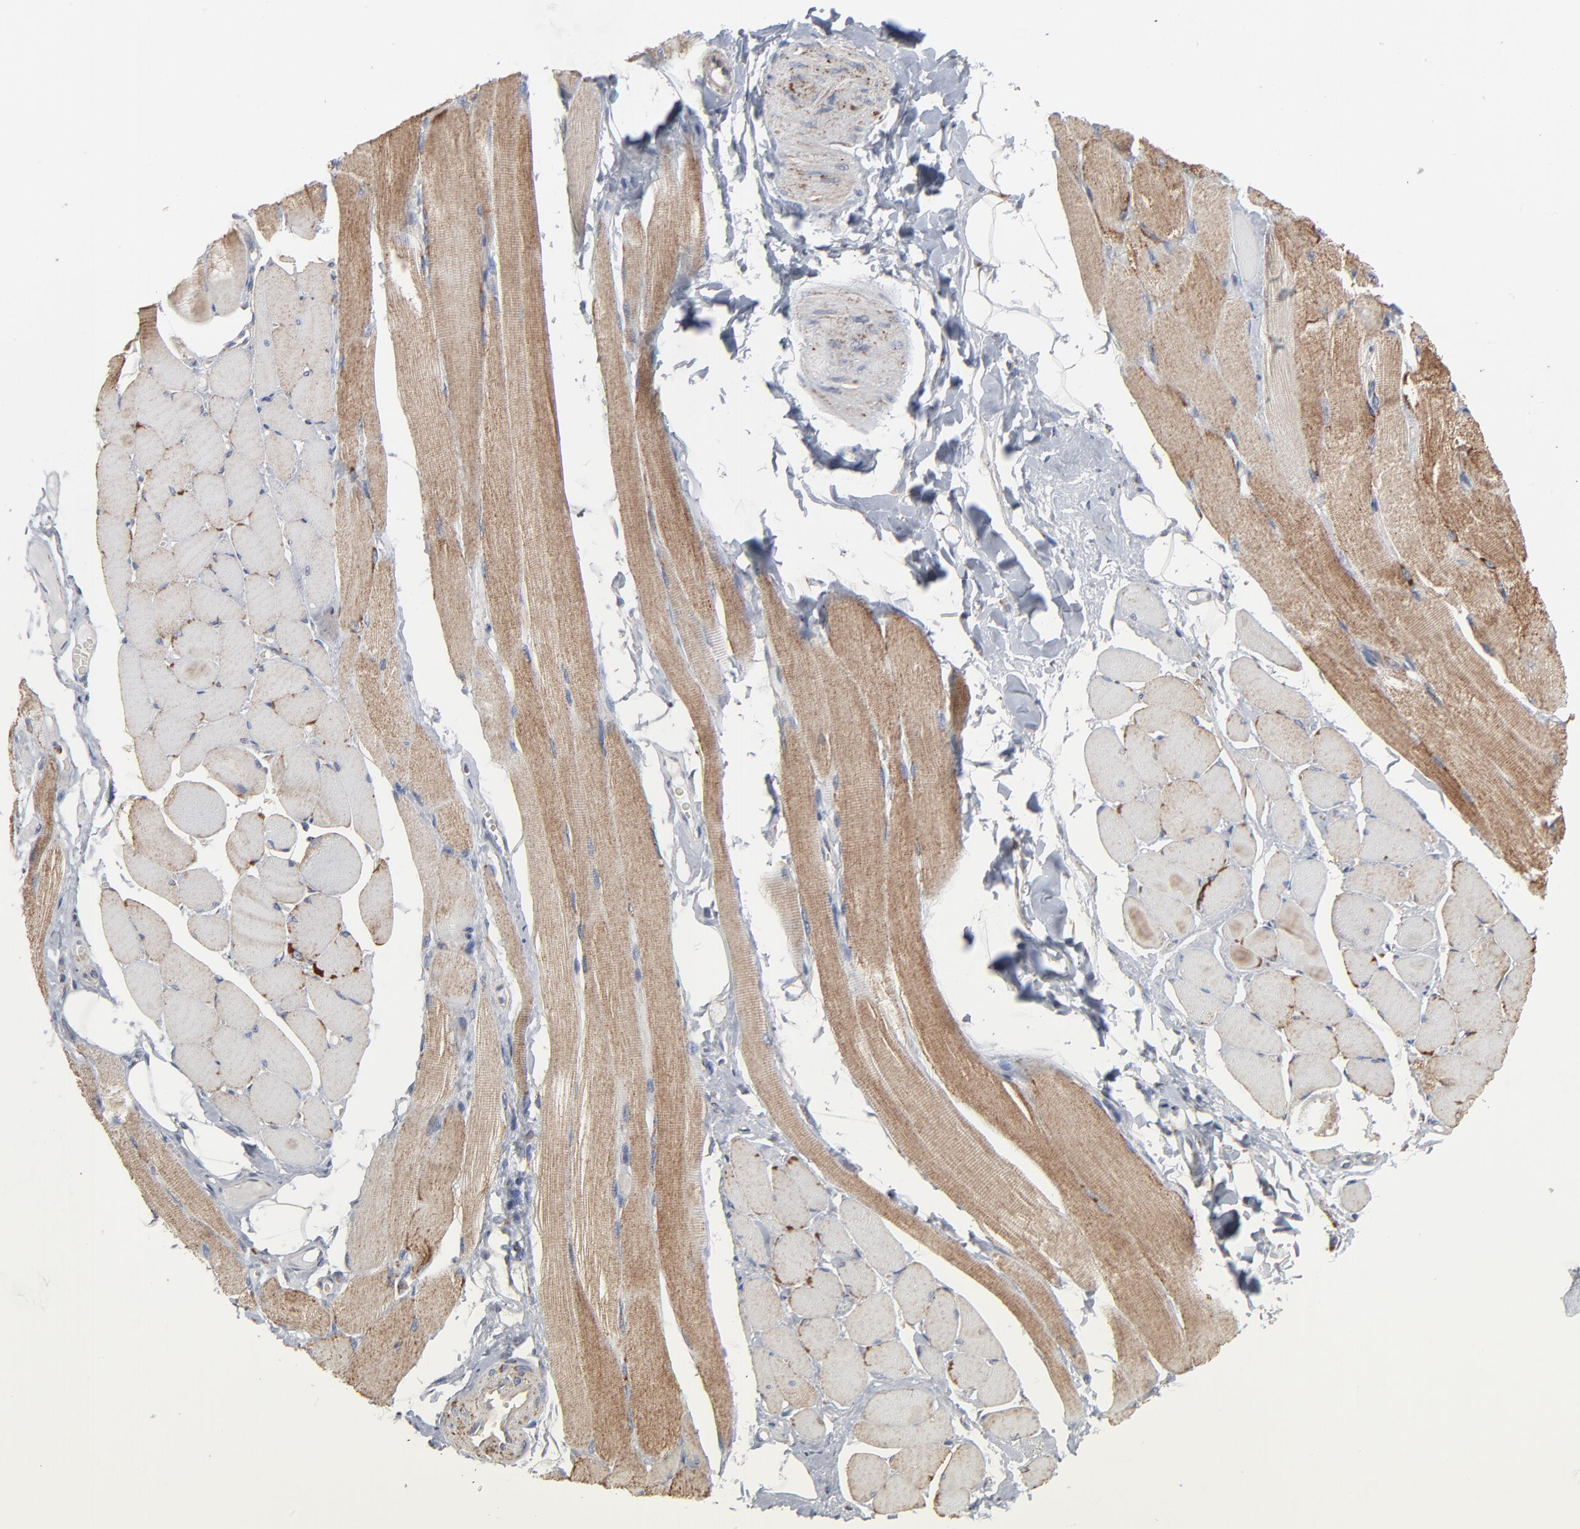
{"staining": {"intensity": "moderate", "quantity": ">75%", "location": "cytoplasmic/membranous"}, "tissue": "skeletal muscle", "cell_type": "Myocytes", "image_type": "normal", "snomed": [{"axis": "morphology", "description": "Normal tissue, NOS"}, {"axis": "topography", "description": "Skeletal muscle"}, {"axis": "topography", "description": "Peripheral nerve tissue"}], "caption": "Myocytes demonstrate medium levels of moderate cytoplasmic/membranous staining in approximately >75% of cells in unremarkable skeletal muscle.", "gene": "UQCRC1", "patient": {"sex": "female", "age": 84}}